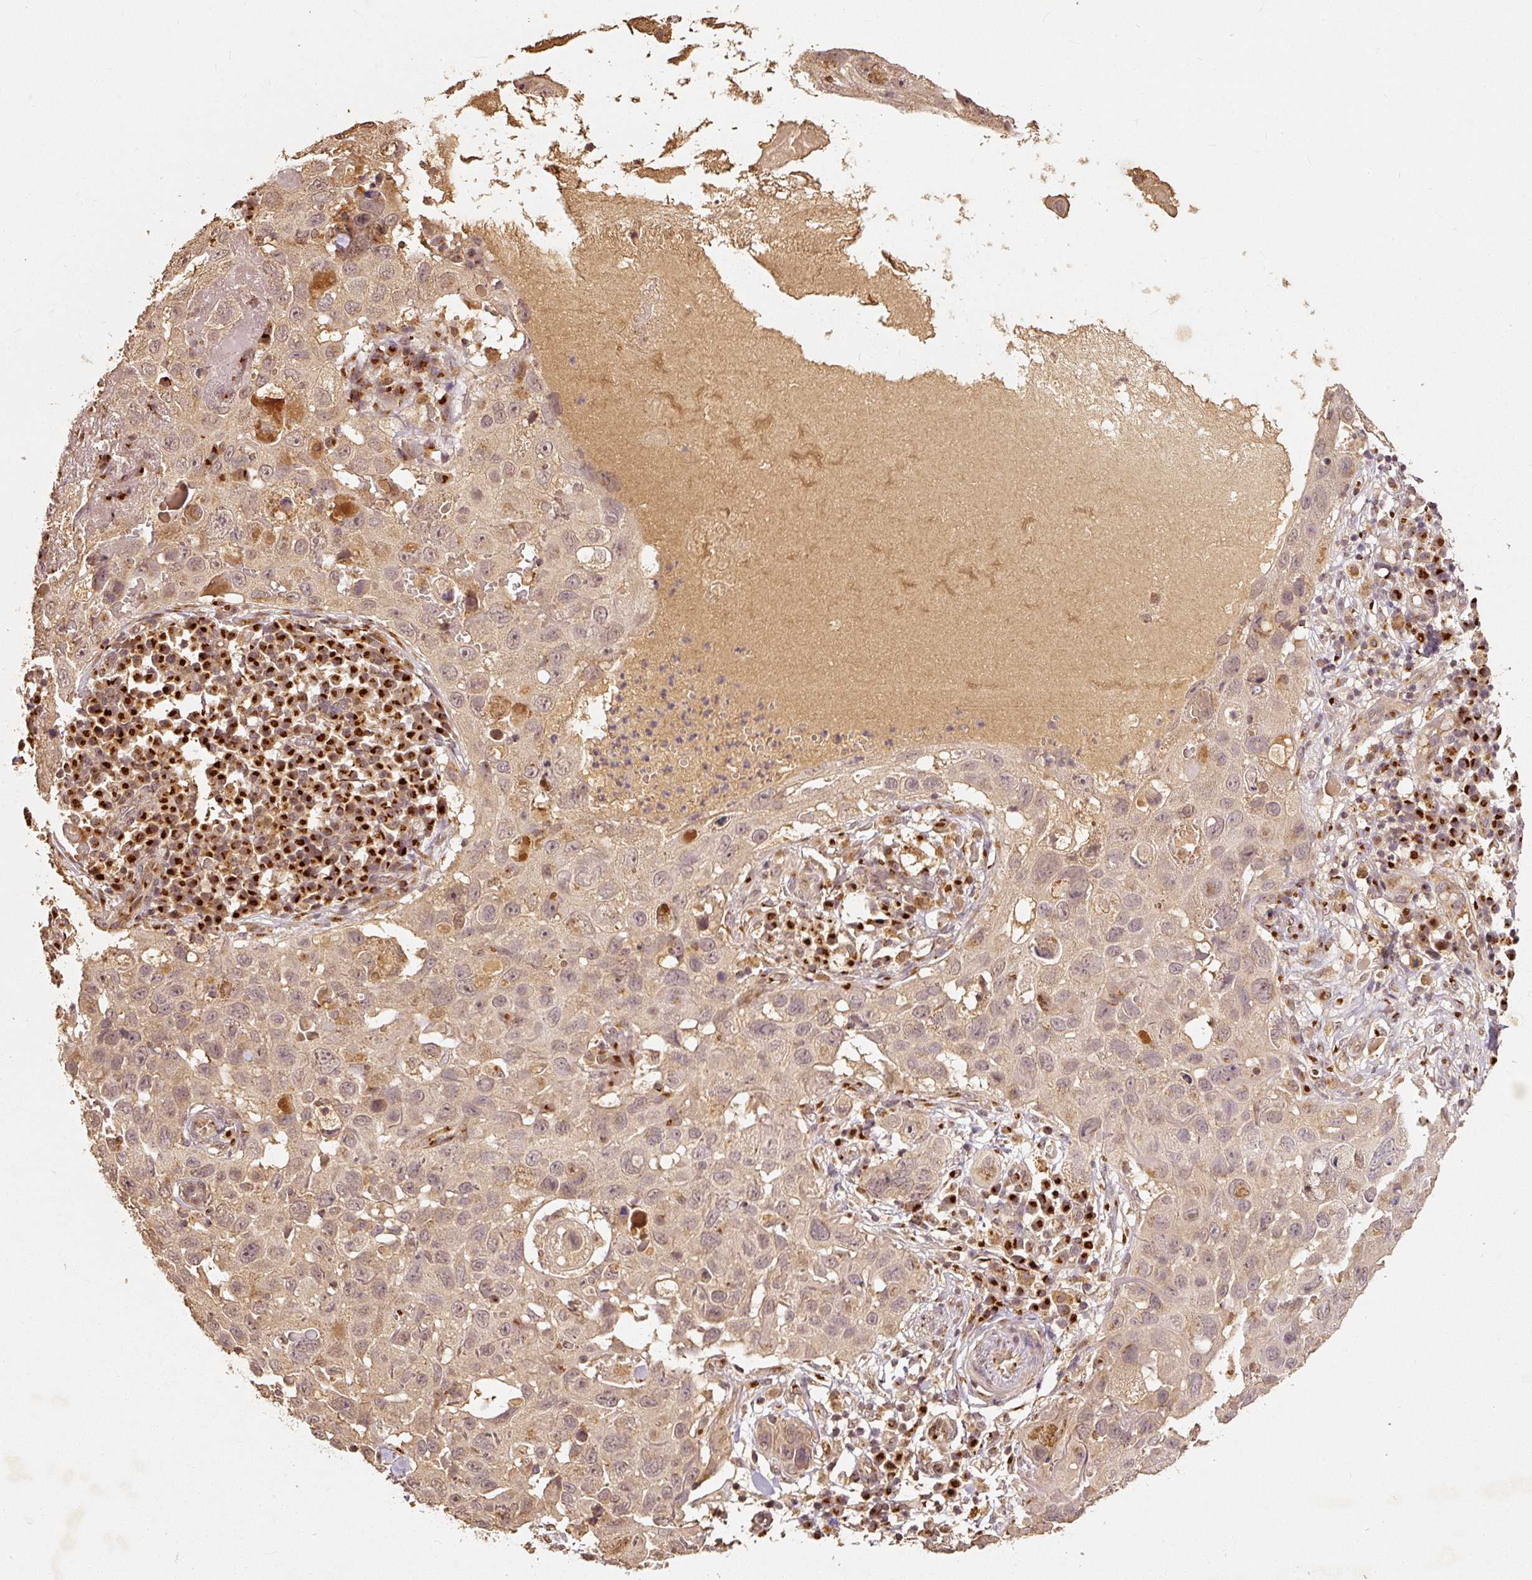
{"staining": {"intensity": "weak", "quantity": ">75%", "location": "cytoplasmic/membranous"}, "tissue": "skin cancer", "cell_type": "Tumor cells", "image_type": "cancer", "snomed": [{"axis": "morphology", "description": "Squamous cell carcinoma in situ, NOS"}, {"axis": "morphology", "description": "Squamous cell carcinoma, NOS"}, {"axis": "topography", "description": "Skin"}], "caption": "Immunohistochemical staining of human skin squamous cell carcinoma in situ reveals low levels of weak cytoplasmic/membranous protein positivity in about >75% of tumor cells.", "gene": "FUT8", "patient": {"sex": "male", "age": 93}}